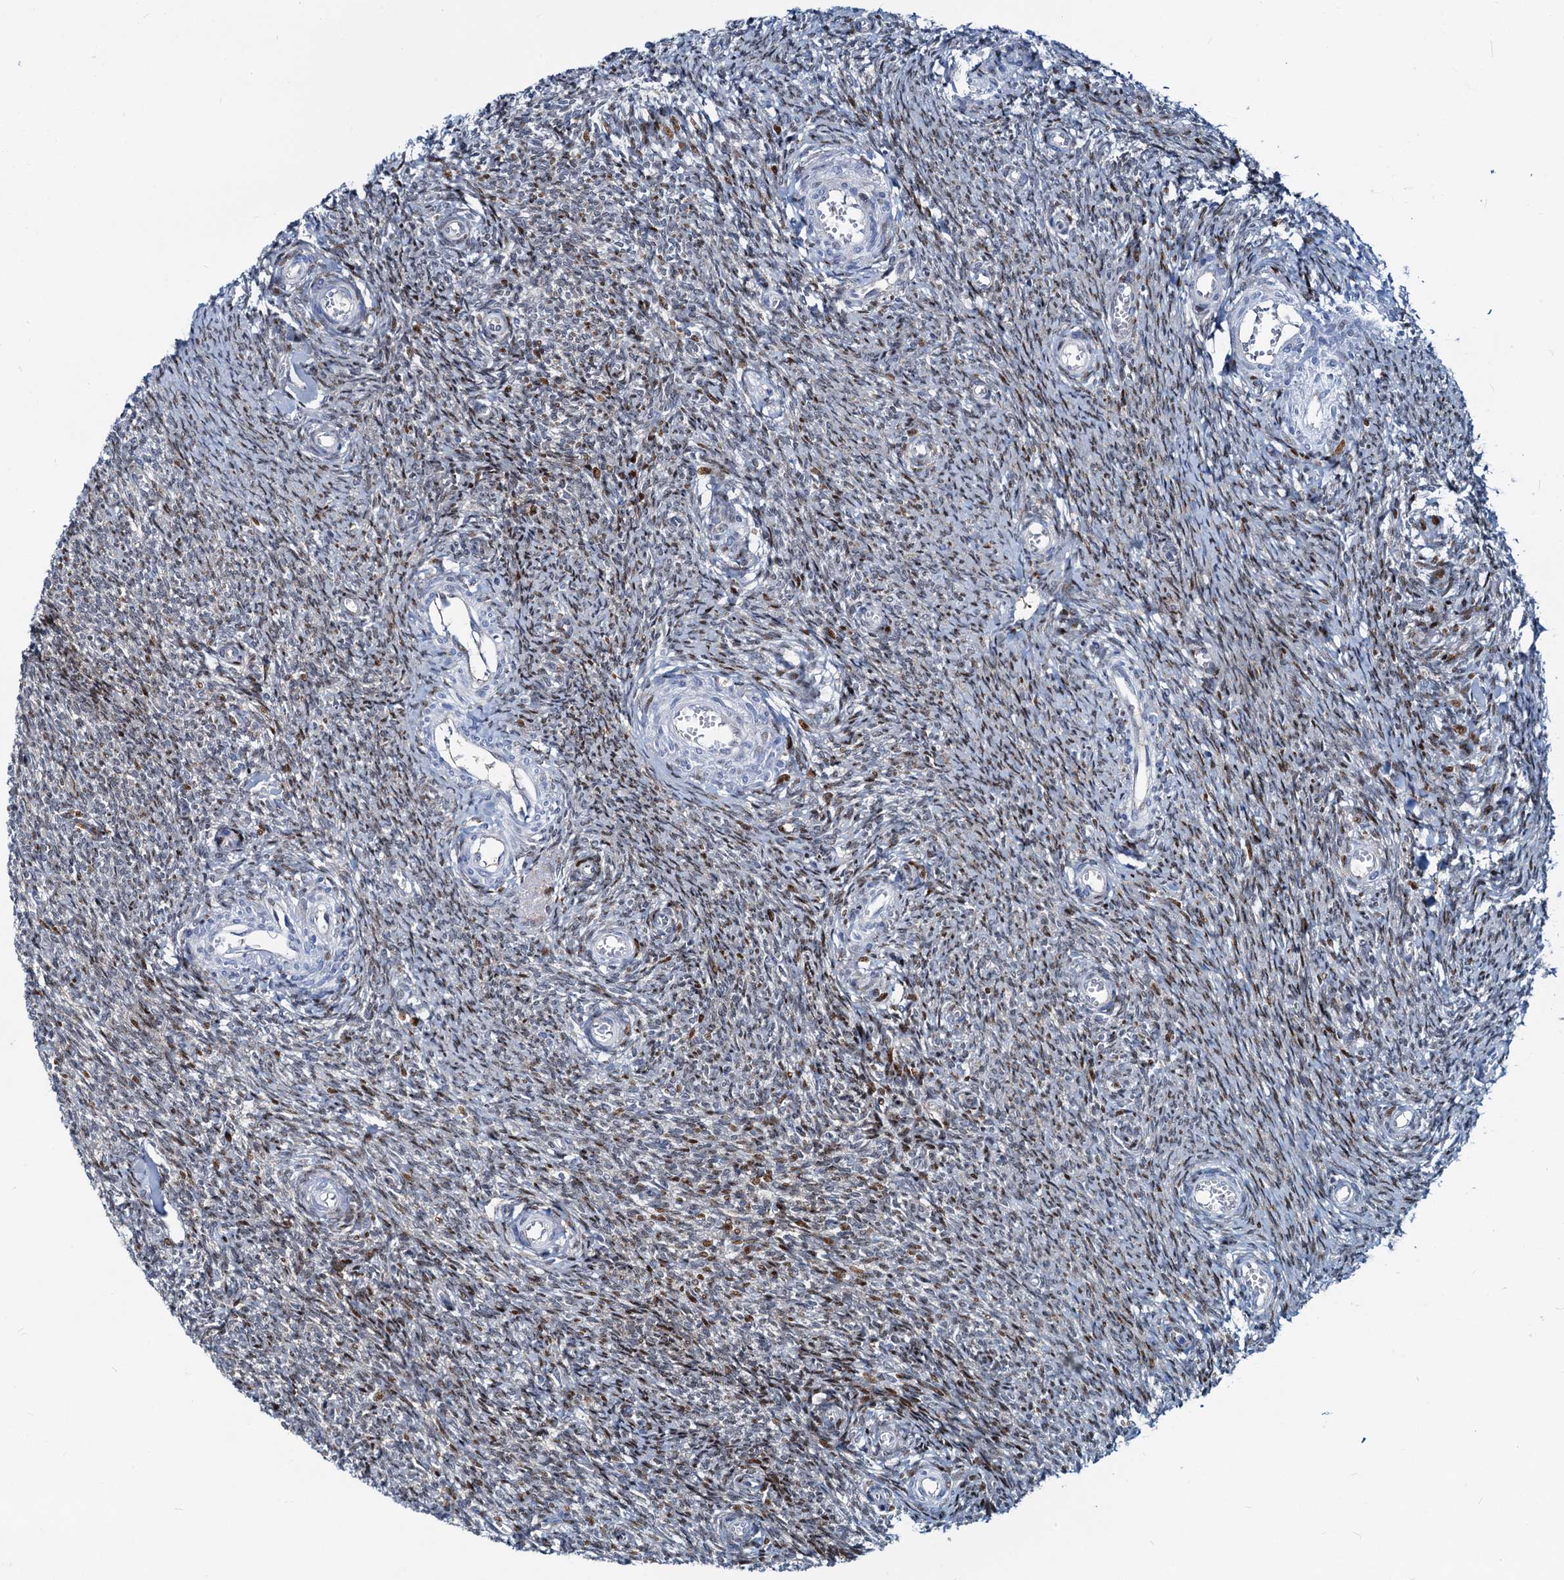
{"staining": {"intensity": "moderate", "quantity": "25%-75%", "location": "nuclear"}, "tissue": "ovary", "cell_type": "Ovarian stroma cells", "image_type": "normal", "snomed": [{"axis": "morphology", "description": "Normal tissue, NOS"}, {"axis": "topography", "description": "Ovary"}], "caption": "Immunohistochemistry histopathology image of unremarkable ovary: ovary stained using immunohistochemistry demonstrates medium levels of moderate protein expression localized specifically in the nuclear of ovarian stroma cells, appearing as a nuclear brown color.", "gene": "PTGES3", "patient": {"sex": "female", "age": 44}}